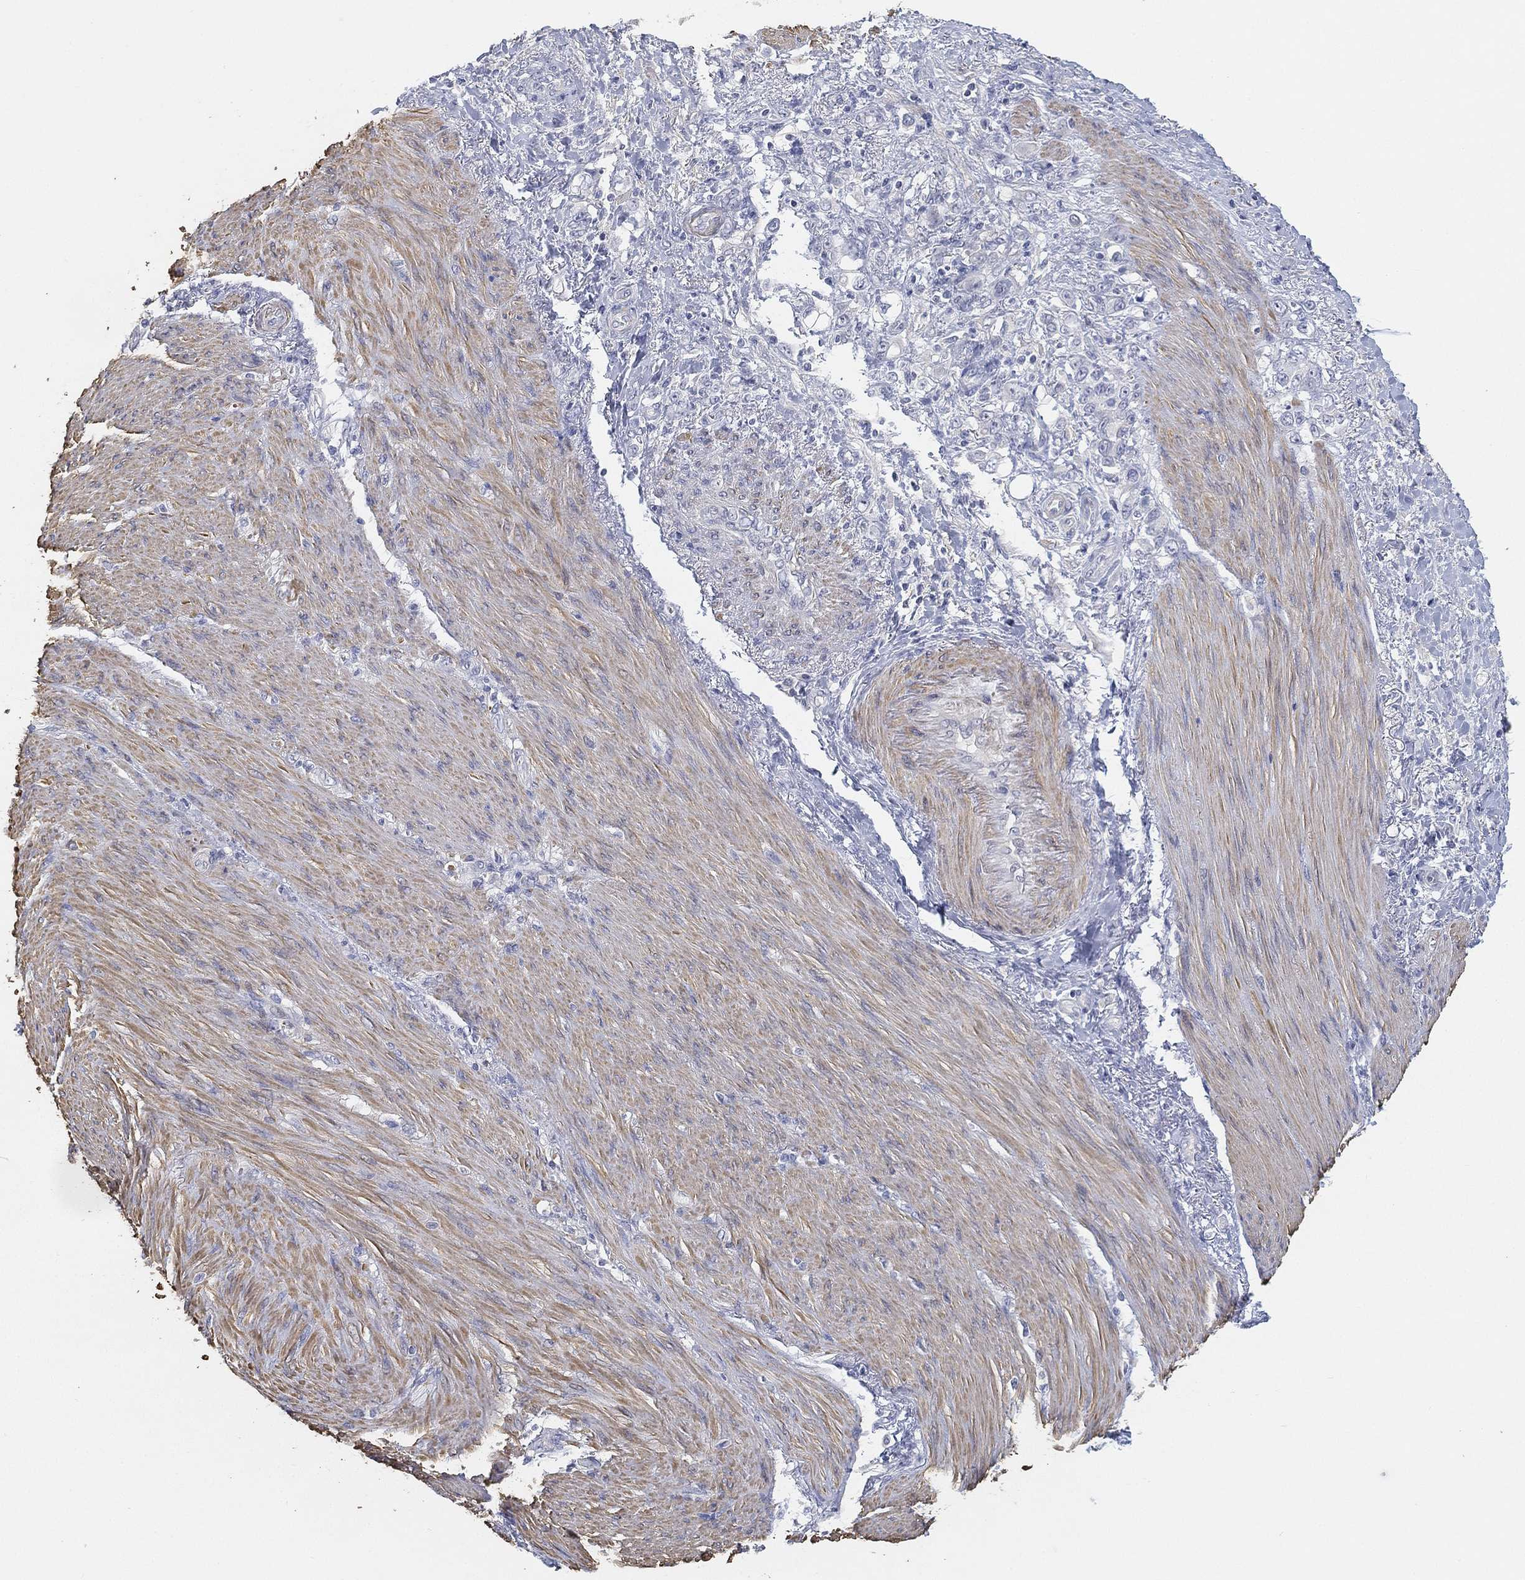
{"staining": {"intensity": "negative", "quantity": "none", "location": "none"}, "tissue": "stomach cancer", "cell_type": "Tumor cells", "image_type": "cancer", "snomed": [{"axis": "morphology", "description": "Normal tissue, NOS"}, {"axis": "morphology", "description": "Adenocarcinoma, NOS"}, {"axis": "topography", "description": "Stomach"}], "caption": "Tumor cells show no significant positivity in stomach adenocarcinoma. (Brightfield microscopy of DAB IHC at high magnification).", "gene": "GPR61", "patient": {"sex": "female", "age": 79}}